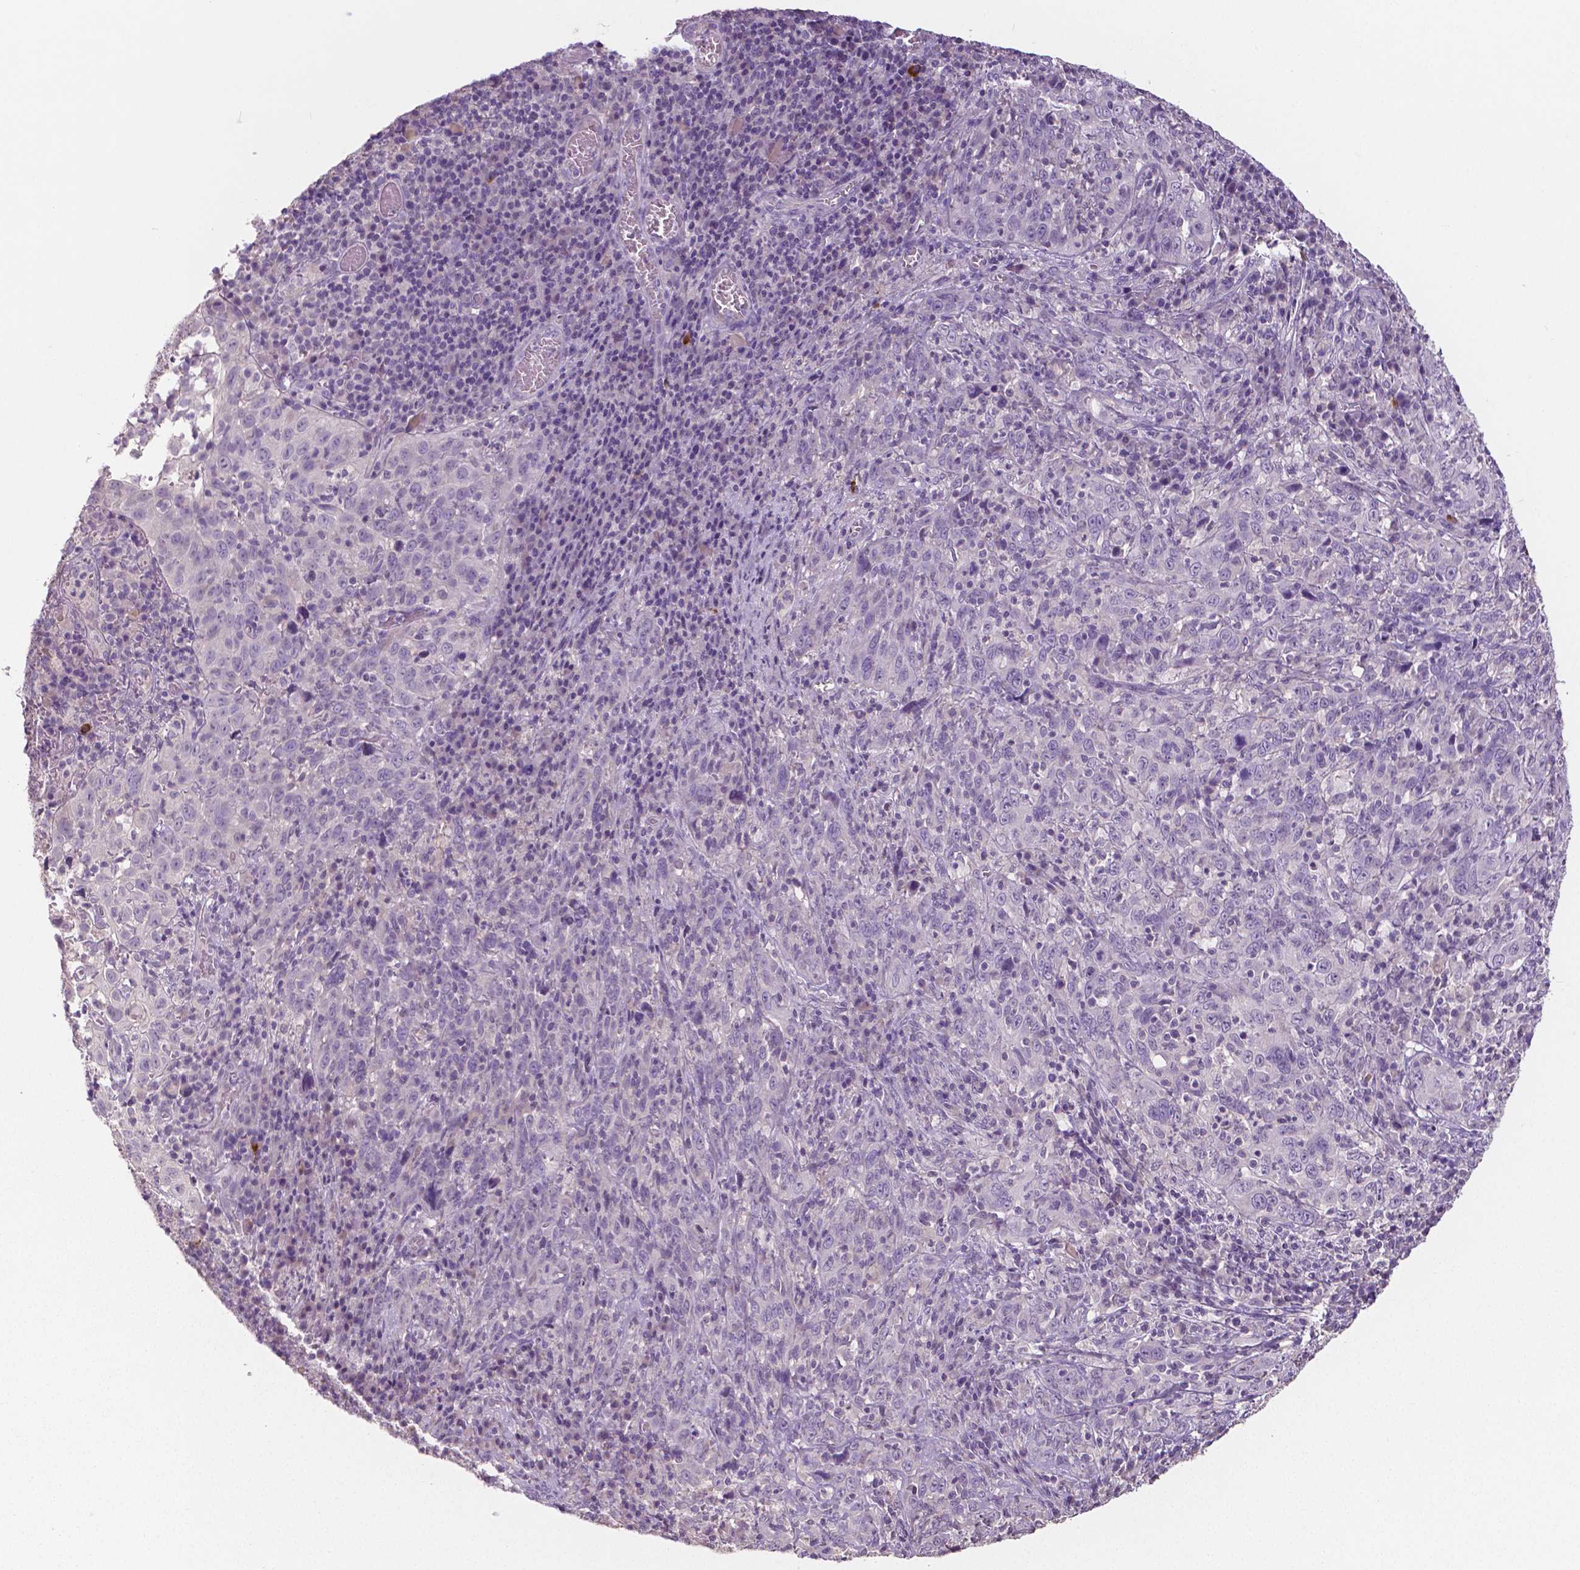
{"staining": {"intensity": "negative", "quantity": "none", "location": "none"}, "tissue": "cervical cancer", "cell_type": "Tumor cells", "image_type": "cancer", "snomed": [{"axis": "morphology", "description": "Squamous cell carcinoma, NOS"}, {"axis": "topography", "description": "Cervix"}], "caption": "Human cervical cancer stained for a protein using immunohistochemistry (IHC) displays no staining in tumor cells.", "gene": "CRMP1", "patient": {"sex": "female", "age": 46}}